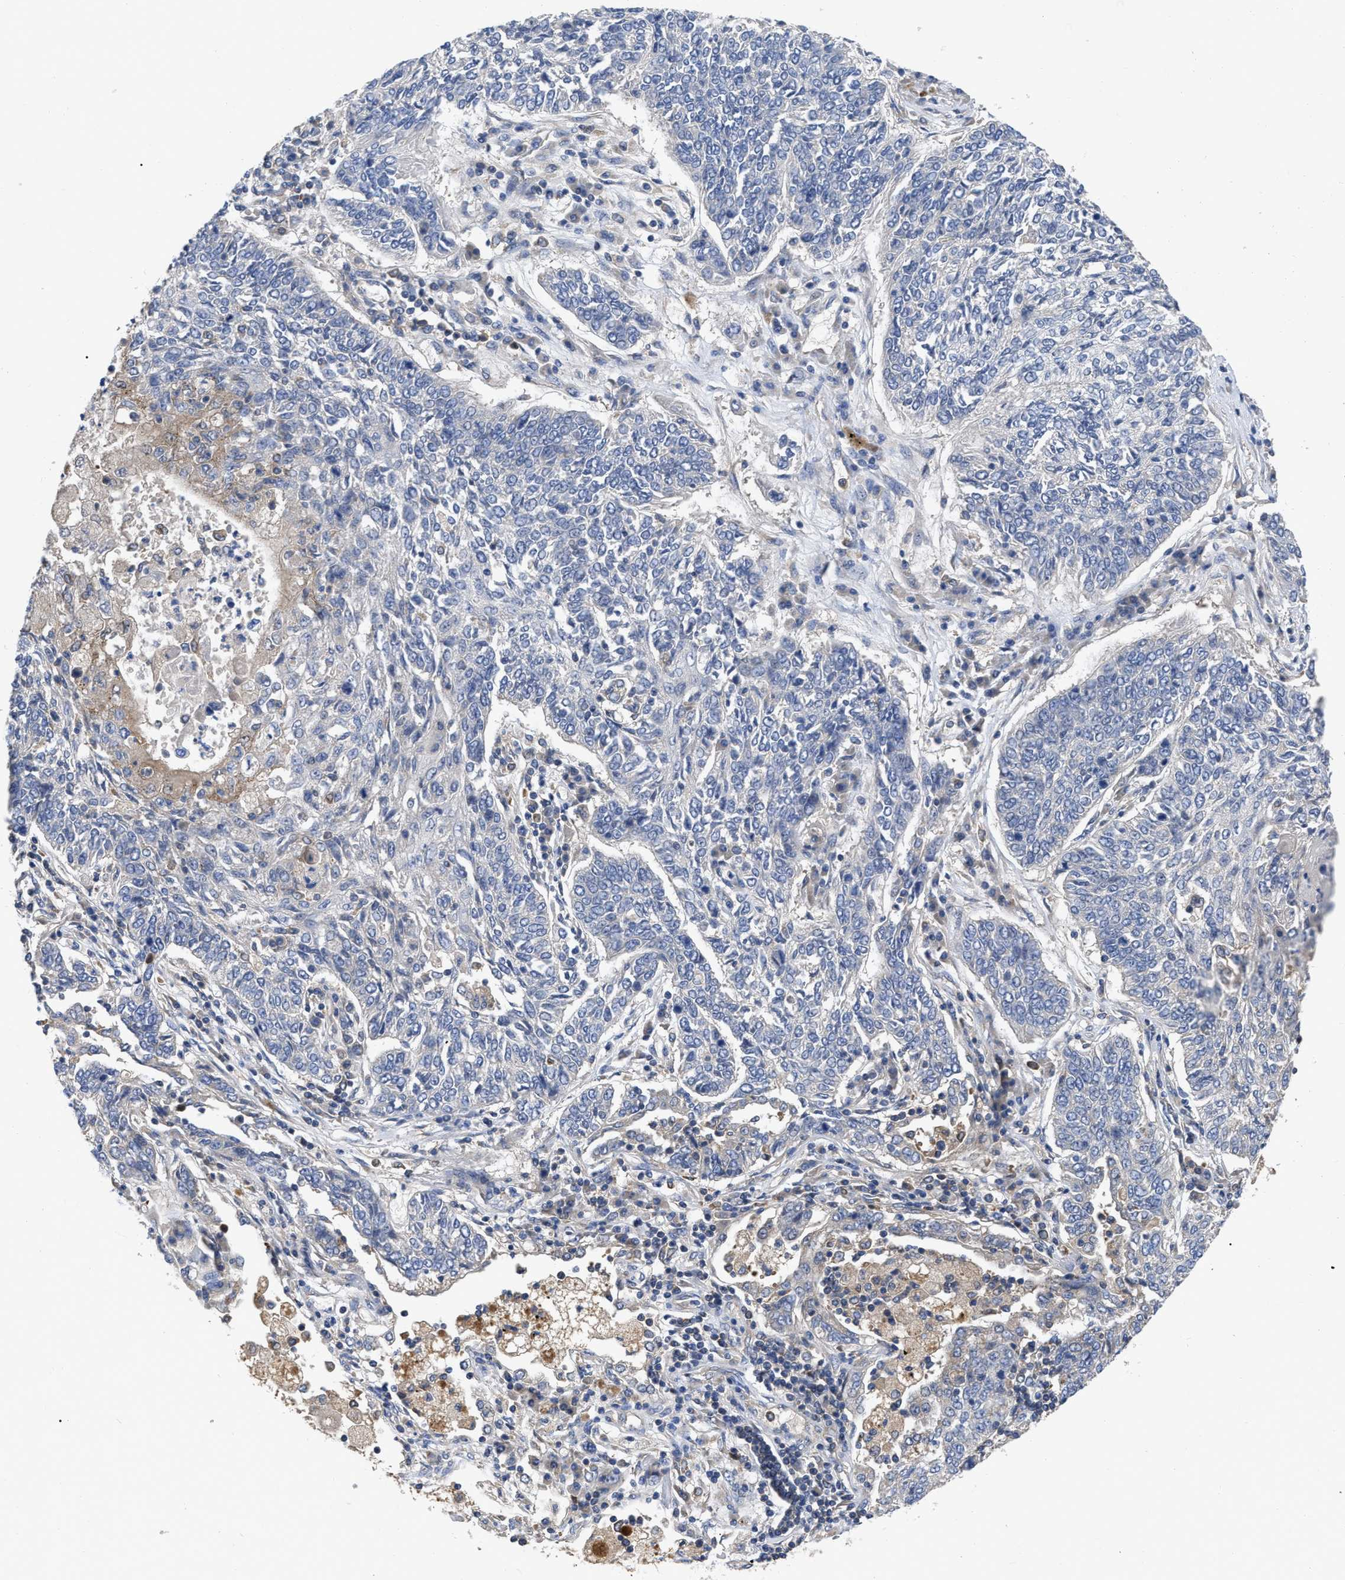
{"staining": {"intensity": "negative", "quantity": "none", "location": "none"}, "tissue": "lung cancer", "cell_type": "Tumor cells", "image_type": "cancer", "snomed": [{"axis": "morphology", "description": "Normal tissue, NOS"}, {"axis": "morphology", "description": "Squamous cell carcinoma, NOS"}, {"axis": "topography", "description": "Cartilage tissue"}, {"axis": "topography", "description": "Bronchus"}, {"axis": "topography", "description": "Lung"}], "caption": "A histopathology image of human lung cancer (squamous cell carcinoma) is negative for staining in tumor cells.", "gene": "RAP1GDS1", "patient": {"sex": "female", "age": 49}}